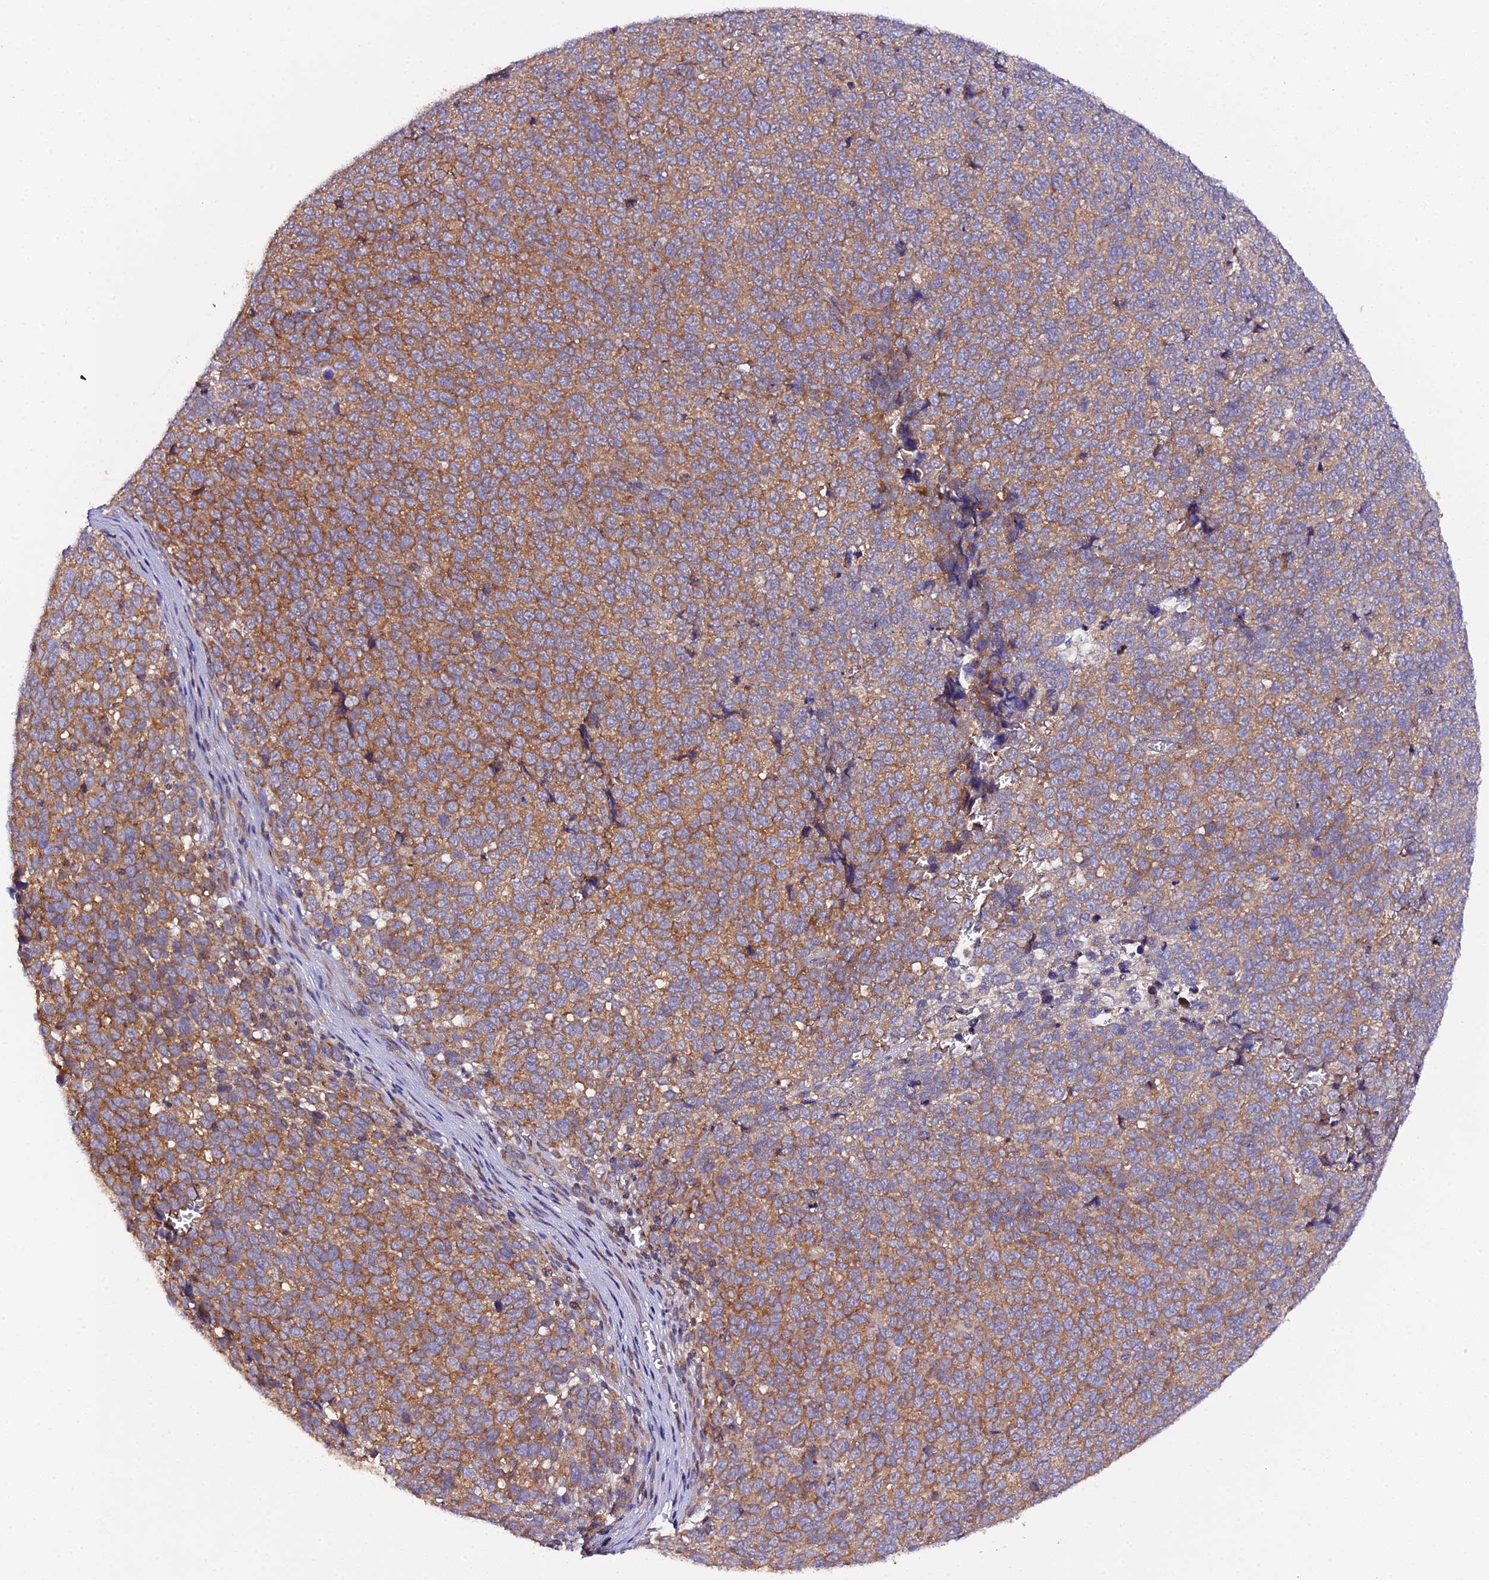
{"staining": {"intensity": "moderate", "quantity": ">75%", "location": "cytoplasmic/membranous"}, "tissue": "melanoma", "cell_type": "Tumor cells", "image_type": "cancer", "snomed": [{"axis": "morphology", "description": "Malignant melanoma, NOS"}, {"axis": "topography", "description": "Nose, NOS"}], "caption": "Immunohistochemistry histopathology image of neoplastic tissue: melanoma stained using immunohistochemistry demonstrates medium levels of moderate protein expression localized specifically in the cytoplasmic/membranous of tumor cells, appearing as a cytoplasmic/membranous brown color.", "gene": "TRIM26", "patient": {"sex": "female", "age": 48}}